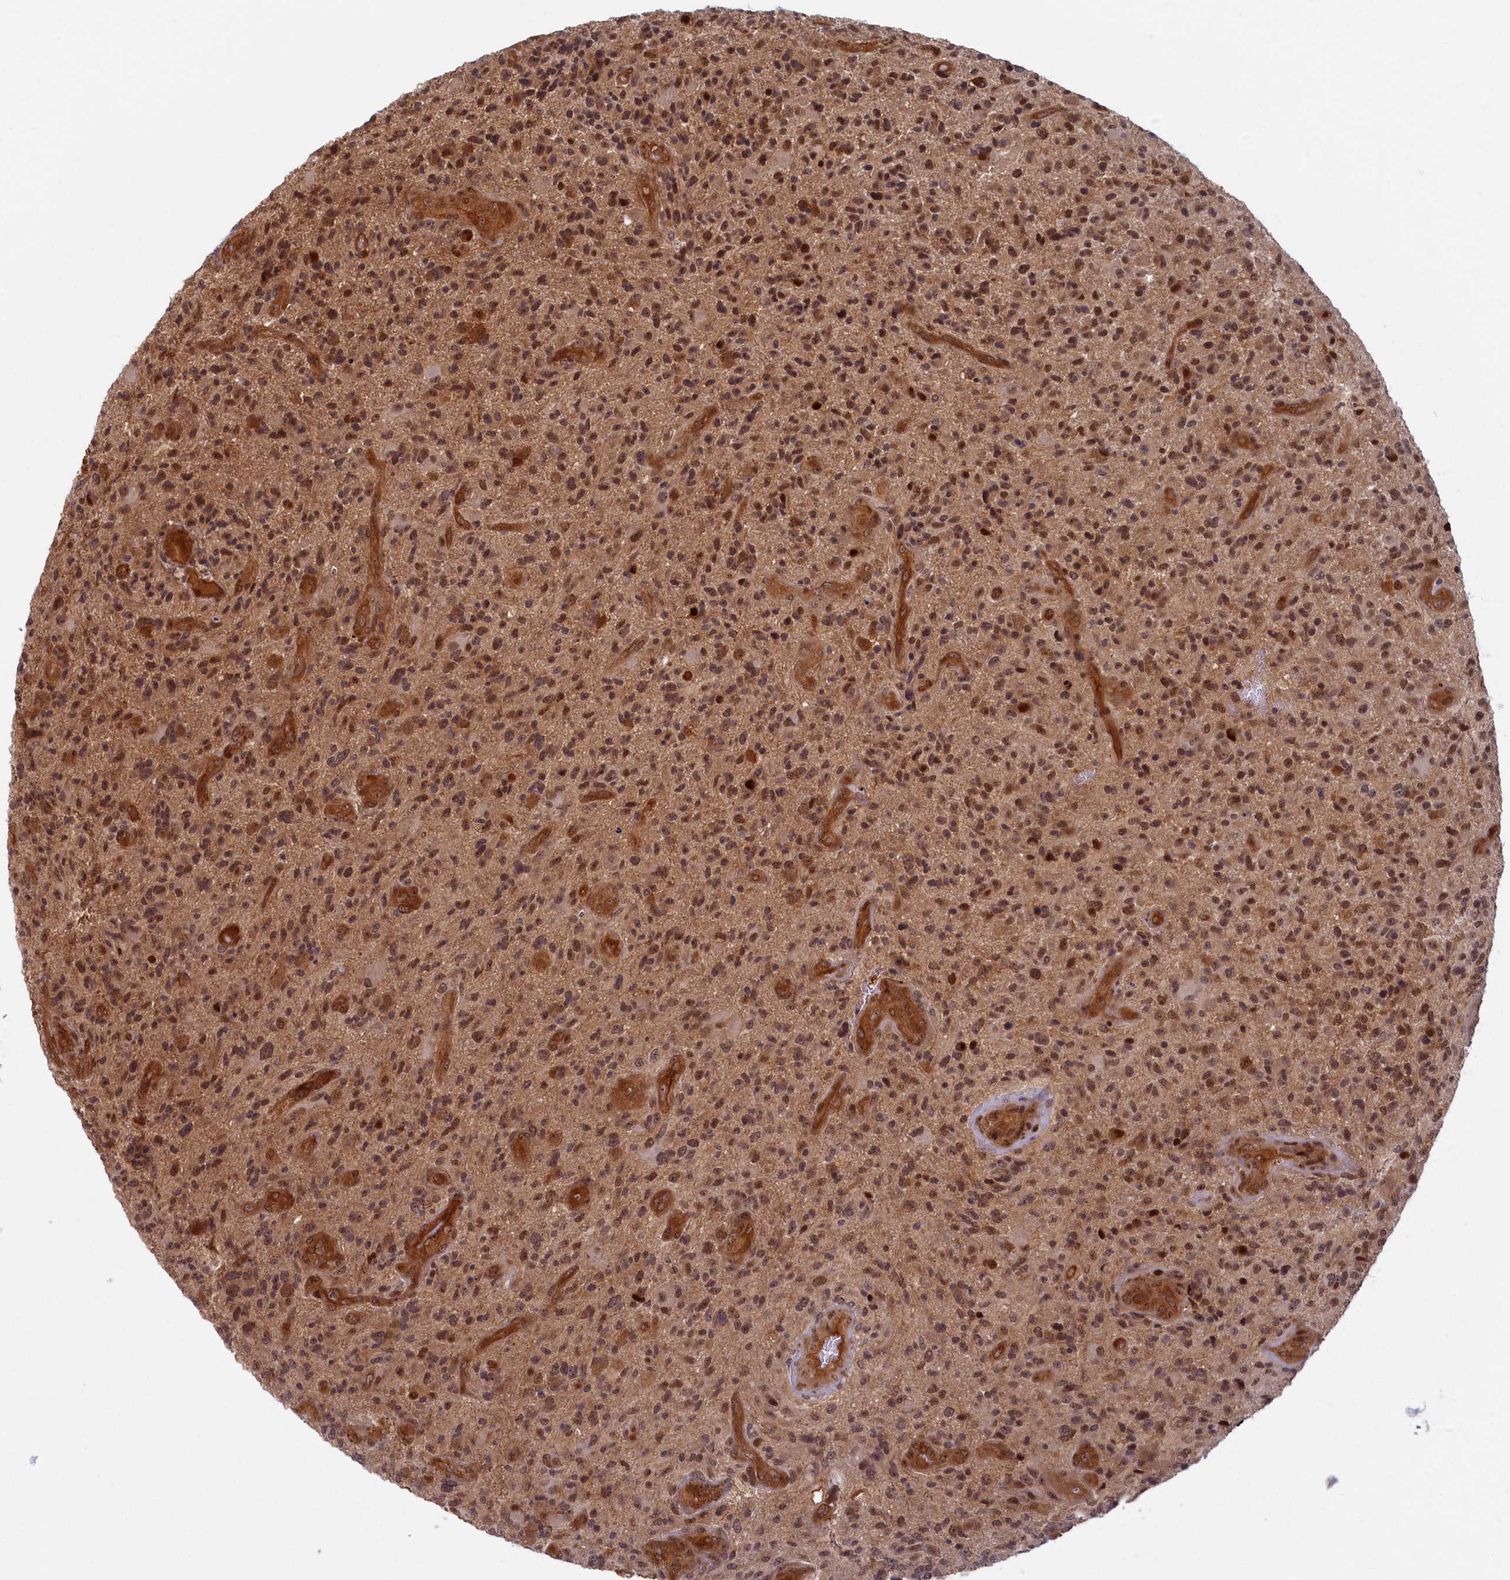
{"staining": {"intensity": "moderate", "quantity": ">75%", "location": "nuclear"}, "tissue": "glioma", "cell_type": "Tumor cells", "image_type": "cancer", "snomed": [{"axis": "morphology", "description": "Glioma, malignant, High grade"}, {"axis": "topography", "description": "Brain"}], "caption": "The histopathology image demonstrates a brown stain indicating the presence of a protein in the nuclear of tumor cells in glioma.", "gene": "SNRK", "patient": {"sex": "male", "age": 47}}